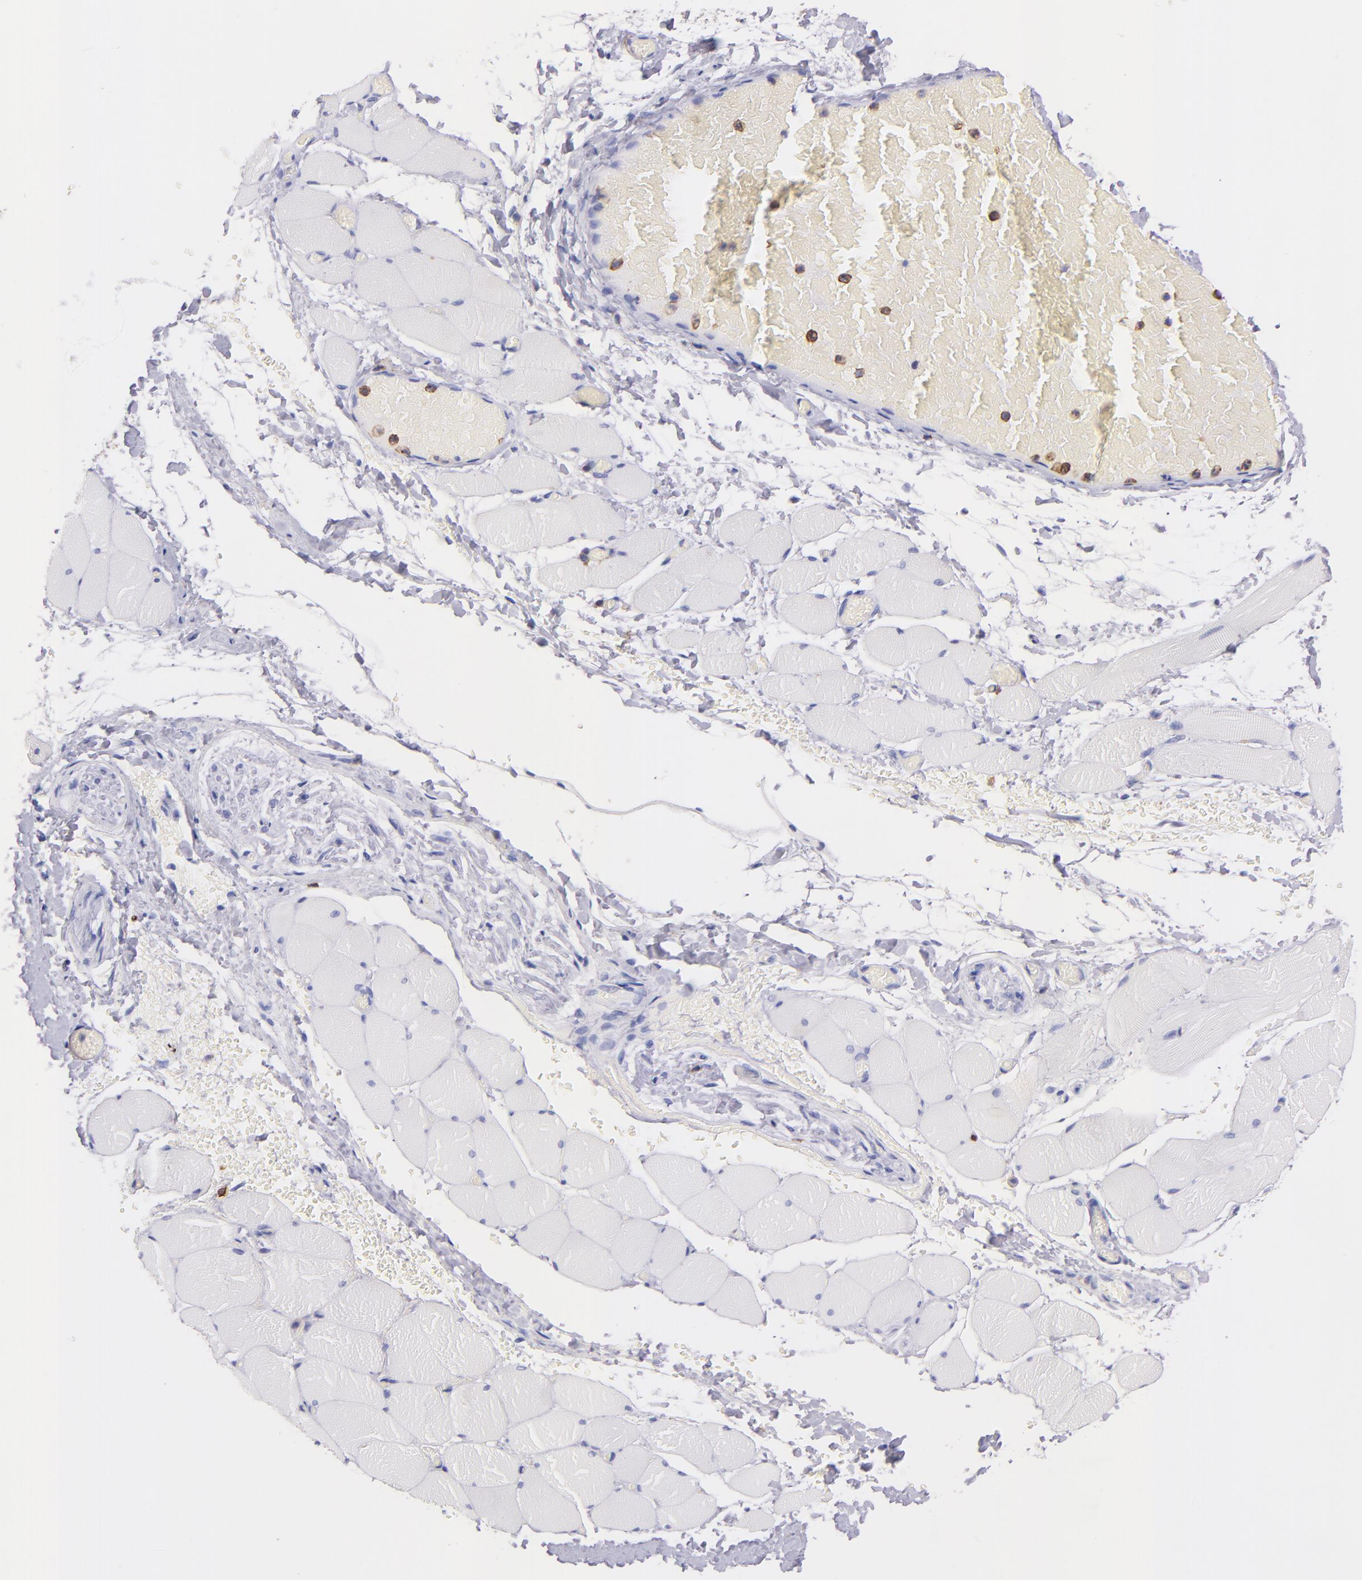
{"staining": {"intensity": "negative", "quantity": "none", "location": "none"}, "tissue": "skeletal muscle", "cell_type": "Myocytes", "image_type": "normal", "snomed": [{"axis": "morphology", "description": "Normal tissue, NOS"}, {"axis": "topography", "description": "Skeletal muscle"}, {"axis": "topography", "description": "Soft tissue"}], "caption": "Myocytes show no significant expression in benign skeletal muscle. (Immunohistochemistry, brightfield microscopy, high magnification).", "gene": "SPN", "patient": {"sex": "female", "age": 58}}